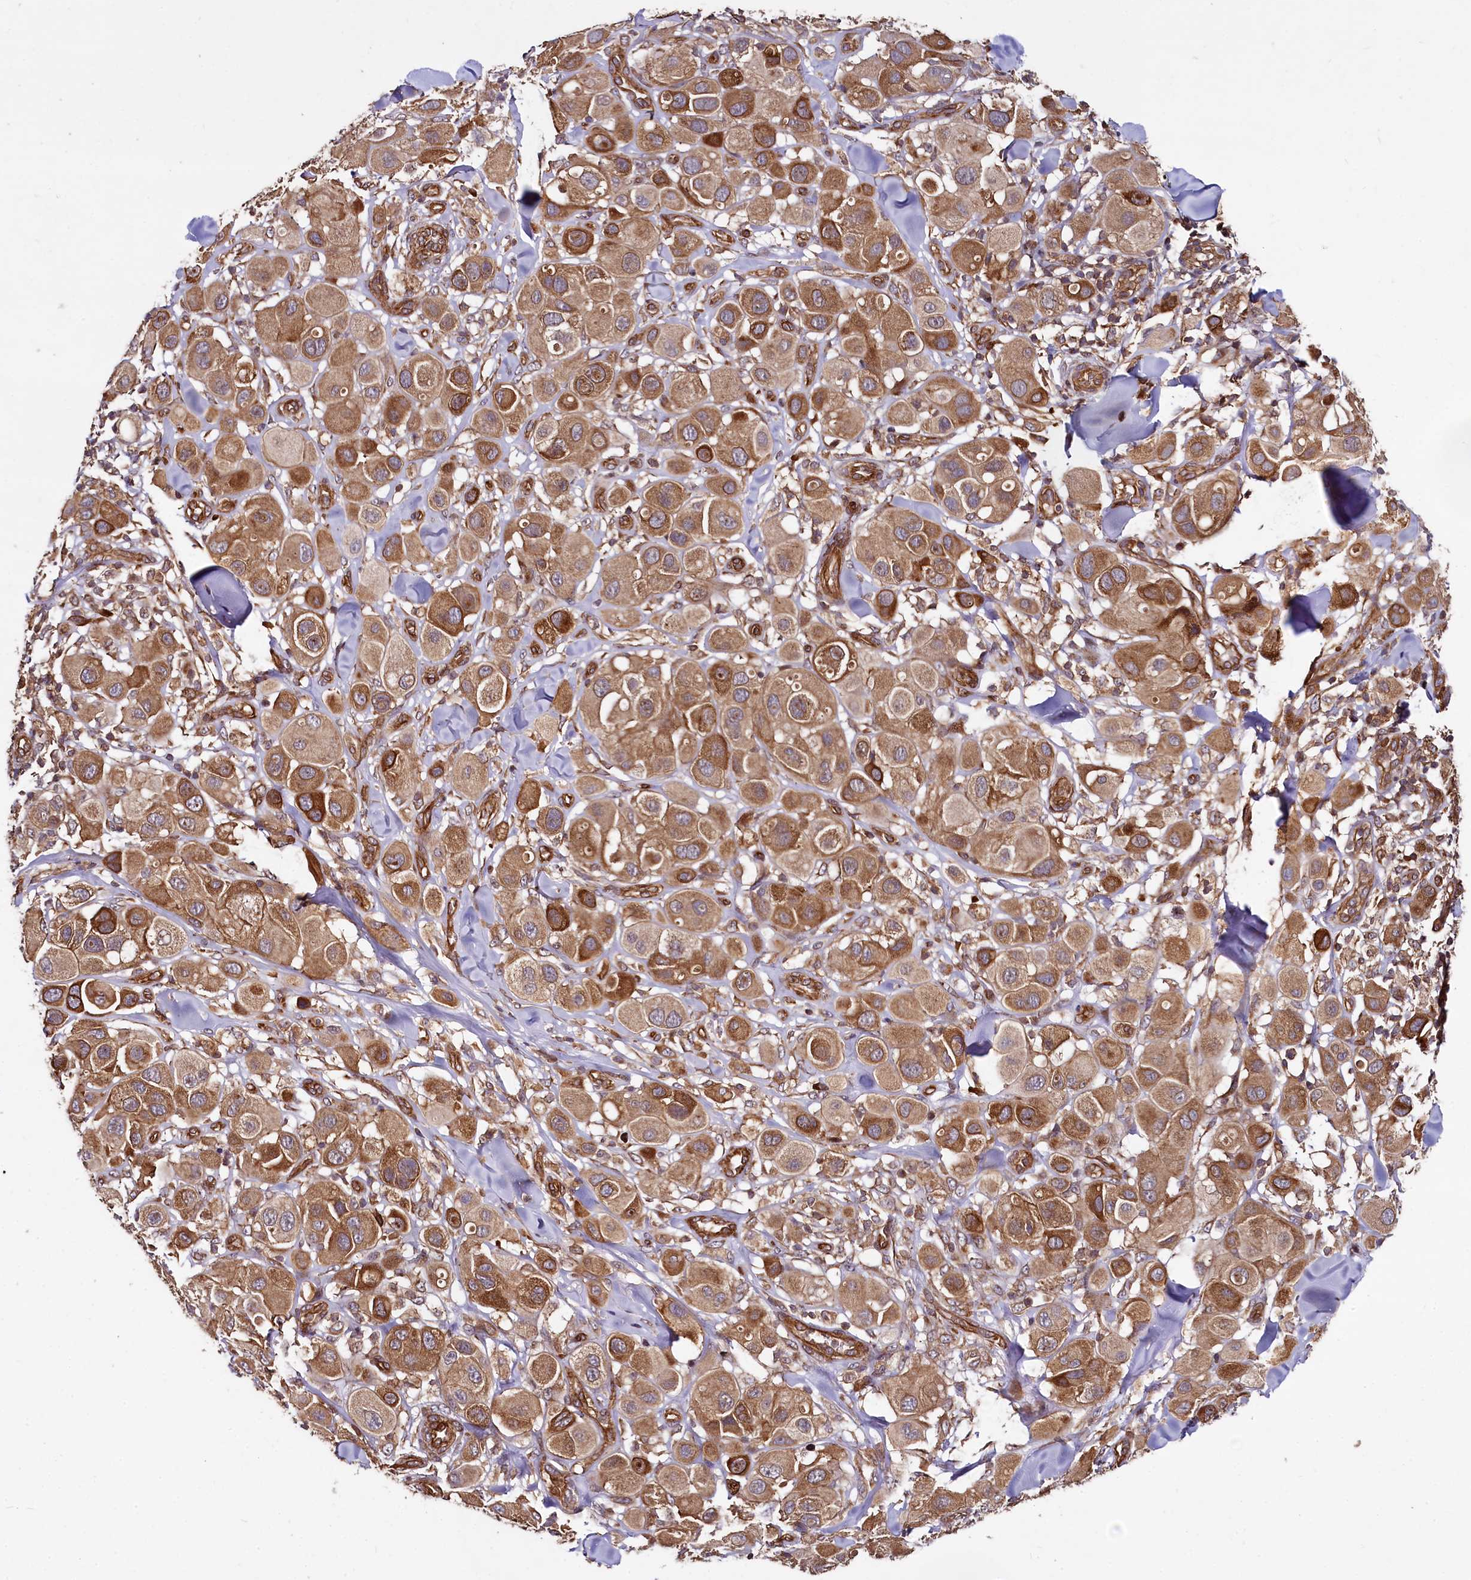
{"staining": {"intensity": "strong", "quantity": ">75%", "location": "cytoplasmic/membranous"}, "tissue": "melanoma", "cell_type": "Tumor cells", "image_type": "cancer", "snomed": [{"axis": "morphology", "description": "Malignant melanoma, Metastatic site"}, {"axis": "topography", "description": "Skin"}], "caption": "Melanoma stained for a protein demonstrates strong cytoplasmic/membranous positivity in tumor cells.", "gene": "SVIP", "patient": {"sex": "male", "age": 41}}